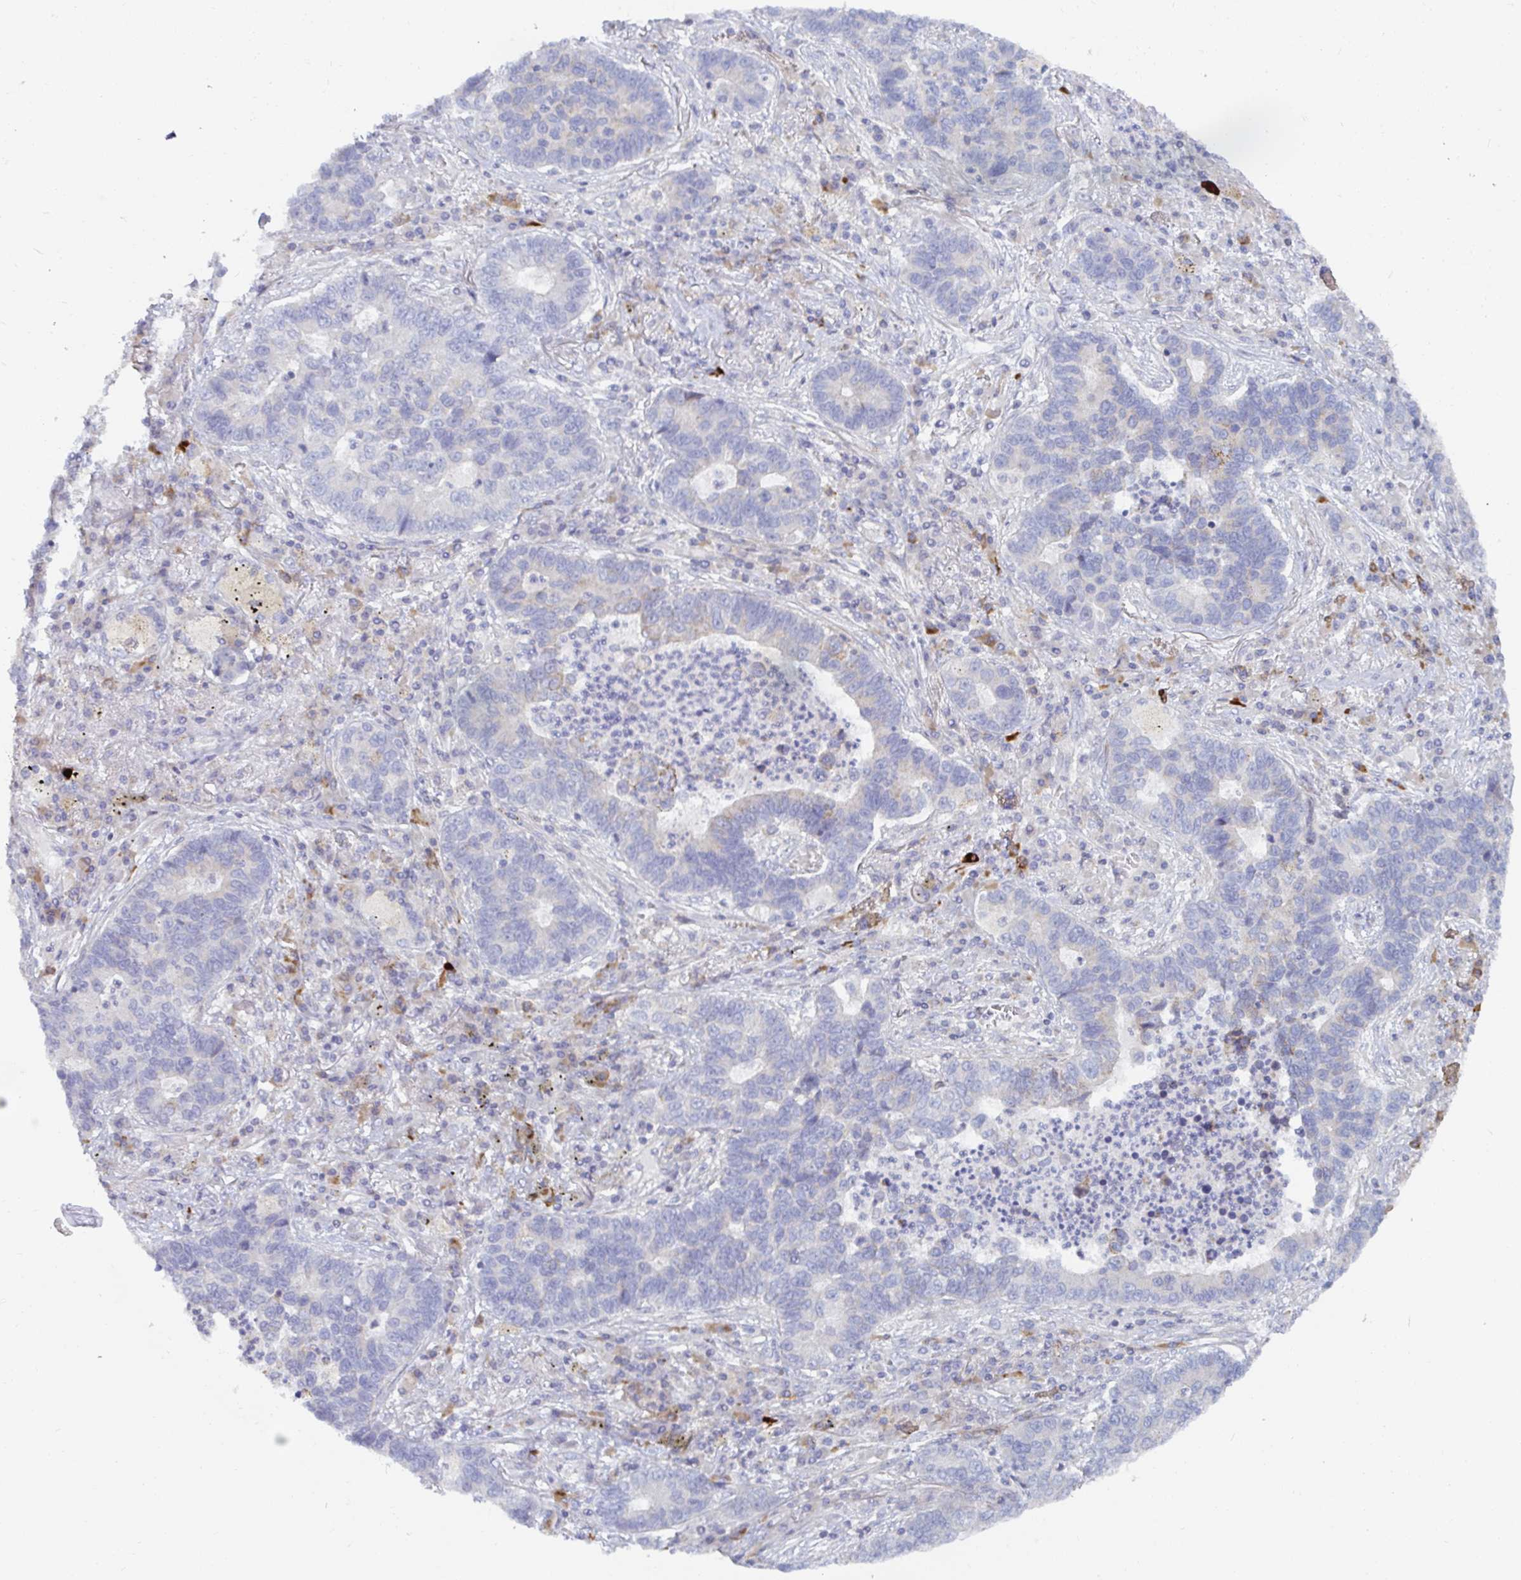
{"staining": {"intensity": "negative", "quantity": "none", "location": "none"}, "tissue": "lung cancer", "cell_type": "Tumor cells", "image_type": "cancer", "snomed": [{"axis": "morphology", "description": "Adenocarcinoma, NOS"}, {"axis": "topography", "description": "Lung"}], "caption": "This is an IHC micrograph of human lung cancer (adenocarcinoma). There is no staining in tumor cells.", "gene": "SSH2", "patient": {"sex": "female", "age": 57}}